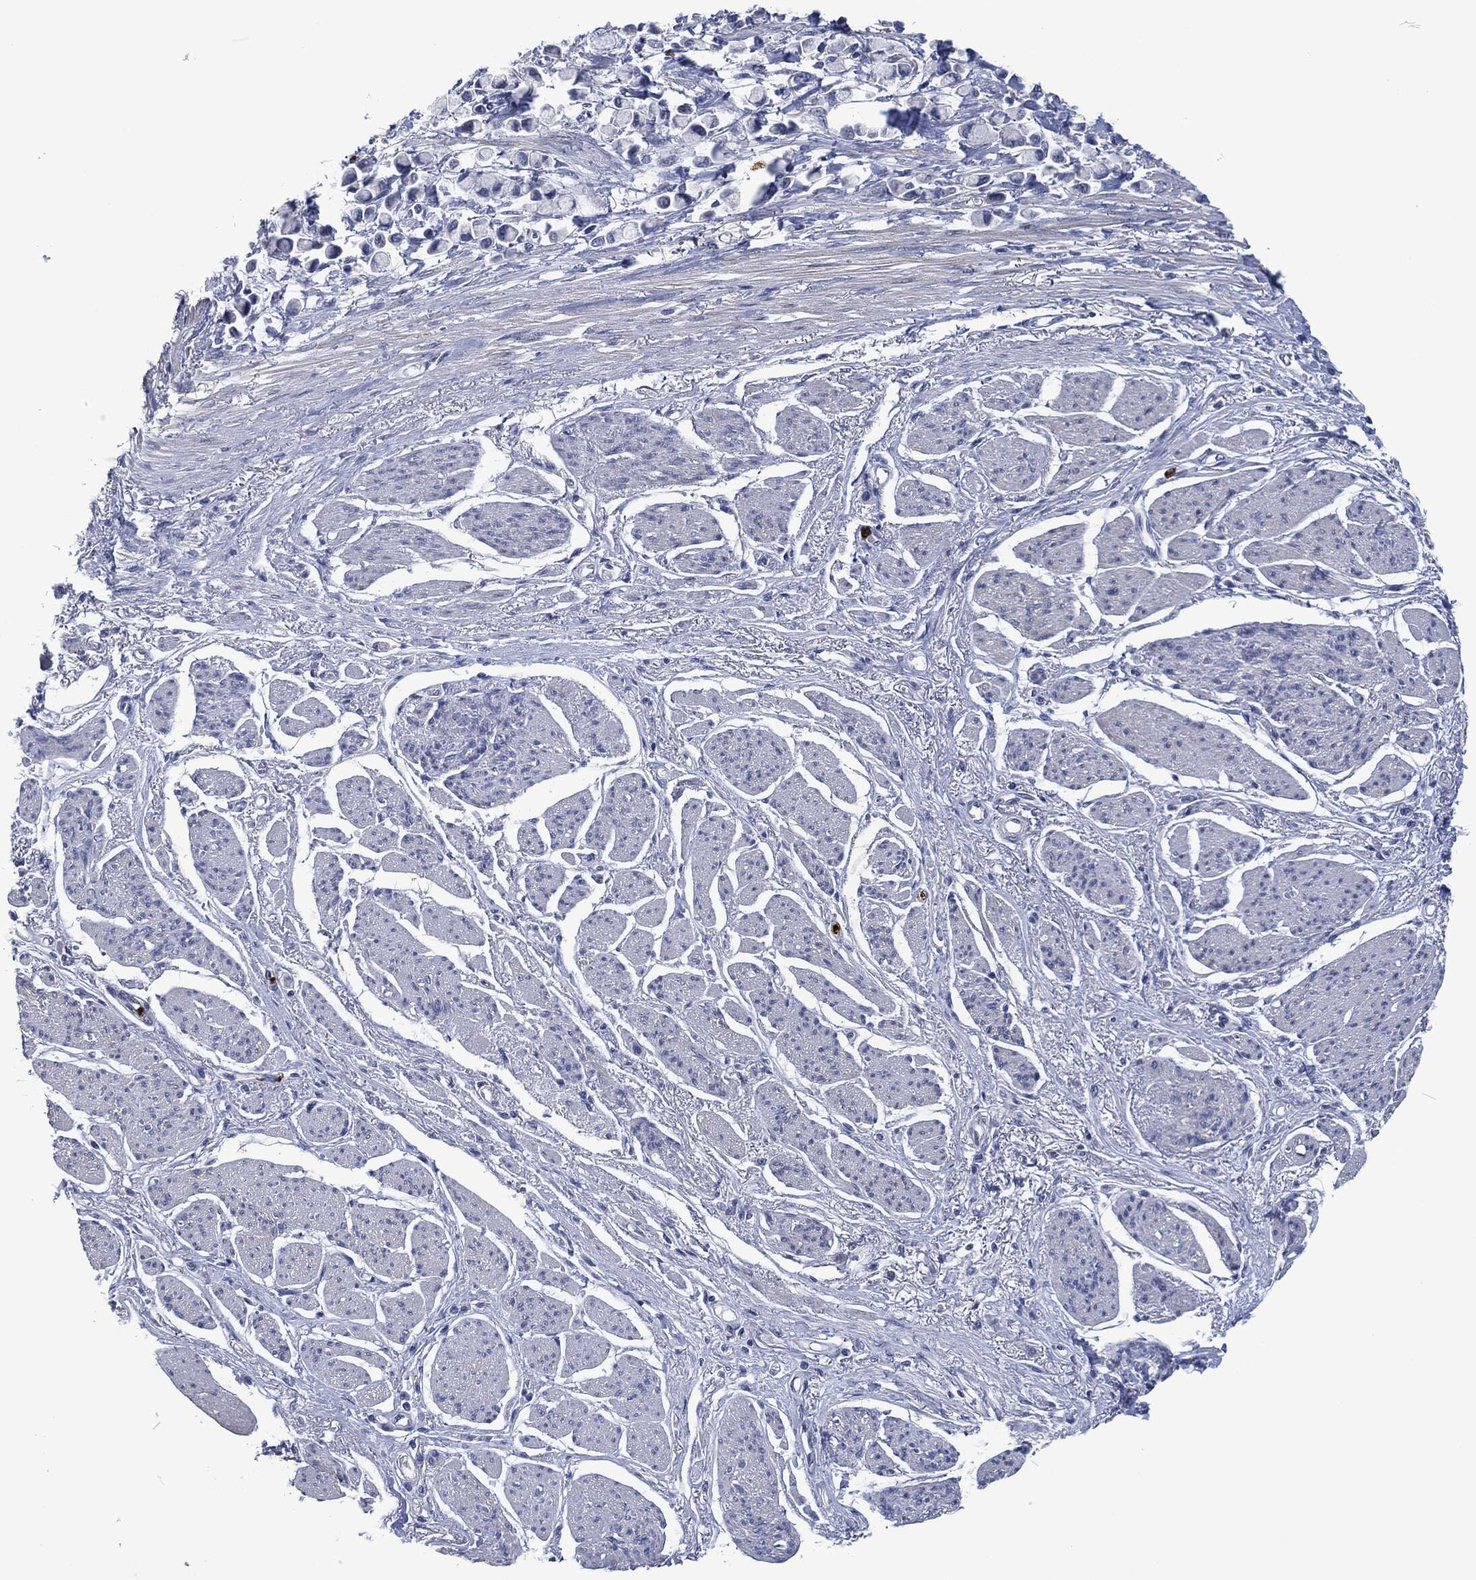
{"staining": {"intensity": "negative", "quantity": "none", "location": "none"}, "tissue": "stomach cancer", "cell_type": "Tumor cells", "image_type": "cancer", "snomed": [{"axis": "morphology", "description": "Adenocarcinoma, NOS"}, {"axis": "topography", "description": "Stomach"}], "caption": "Stomach adenocarcinoma was stained to show a protein in brown. There is no significant staining in tumor cells.", "gene": "MPO", "patient": {"sex": "female", "age": 81}}